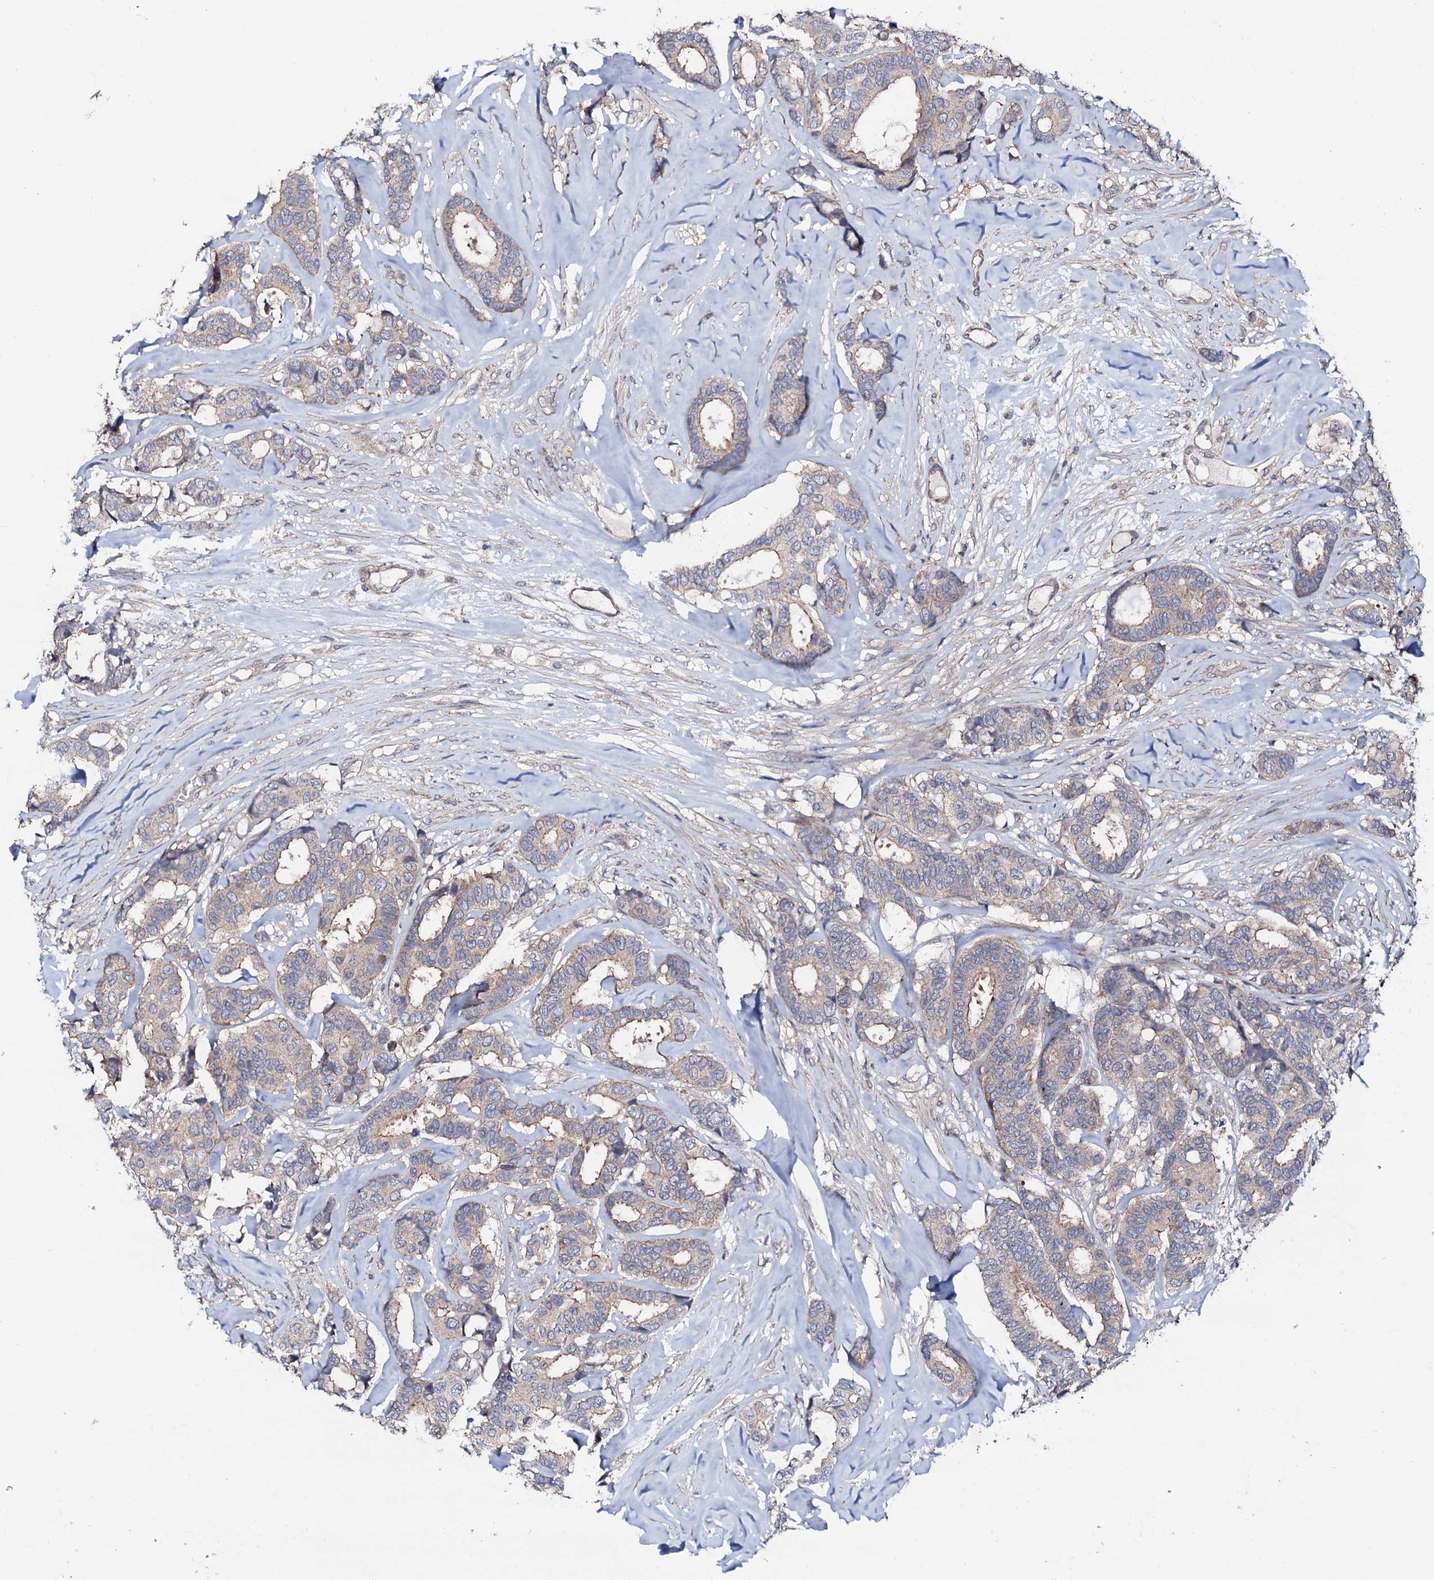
{"staining": {"intensity": "weak", "quantity": "<25%", "location": "cytoplasmic/membranous"}, "tissue": "breast cancer", "cell_type": "Tumor cells", "image_type": "cancer", "snomed": [{"axis": "morphology", "description": "Duct carcinoma"}, {"axis": "topography", "description": "Breast"}], "caption": "This is an IHC photomicrograph of human breast intraductal carcinoma. There is no staining in tumor cells.", "gene": "CIAO2A", "patient": {"sex": "female", "age": 87}}